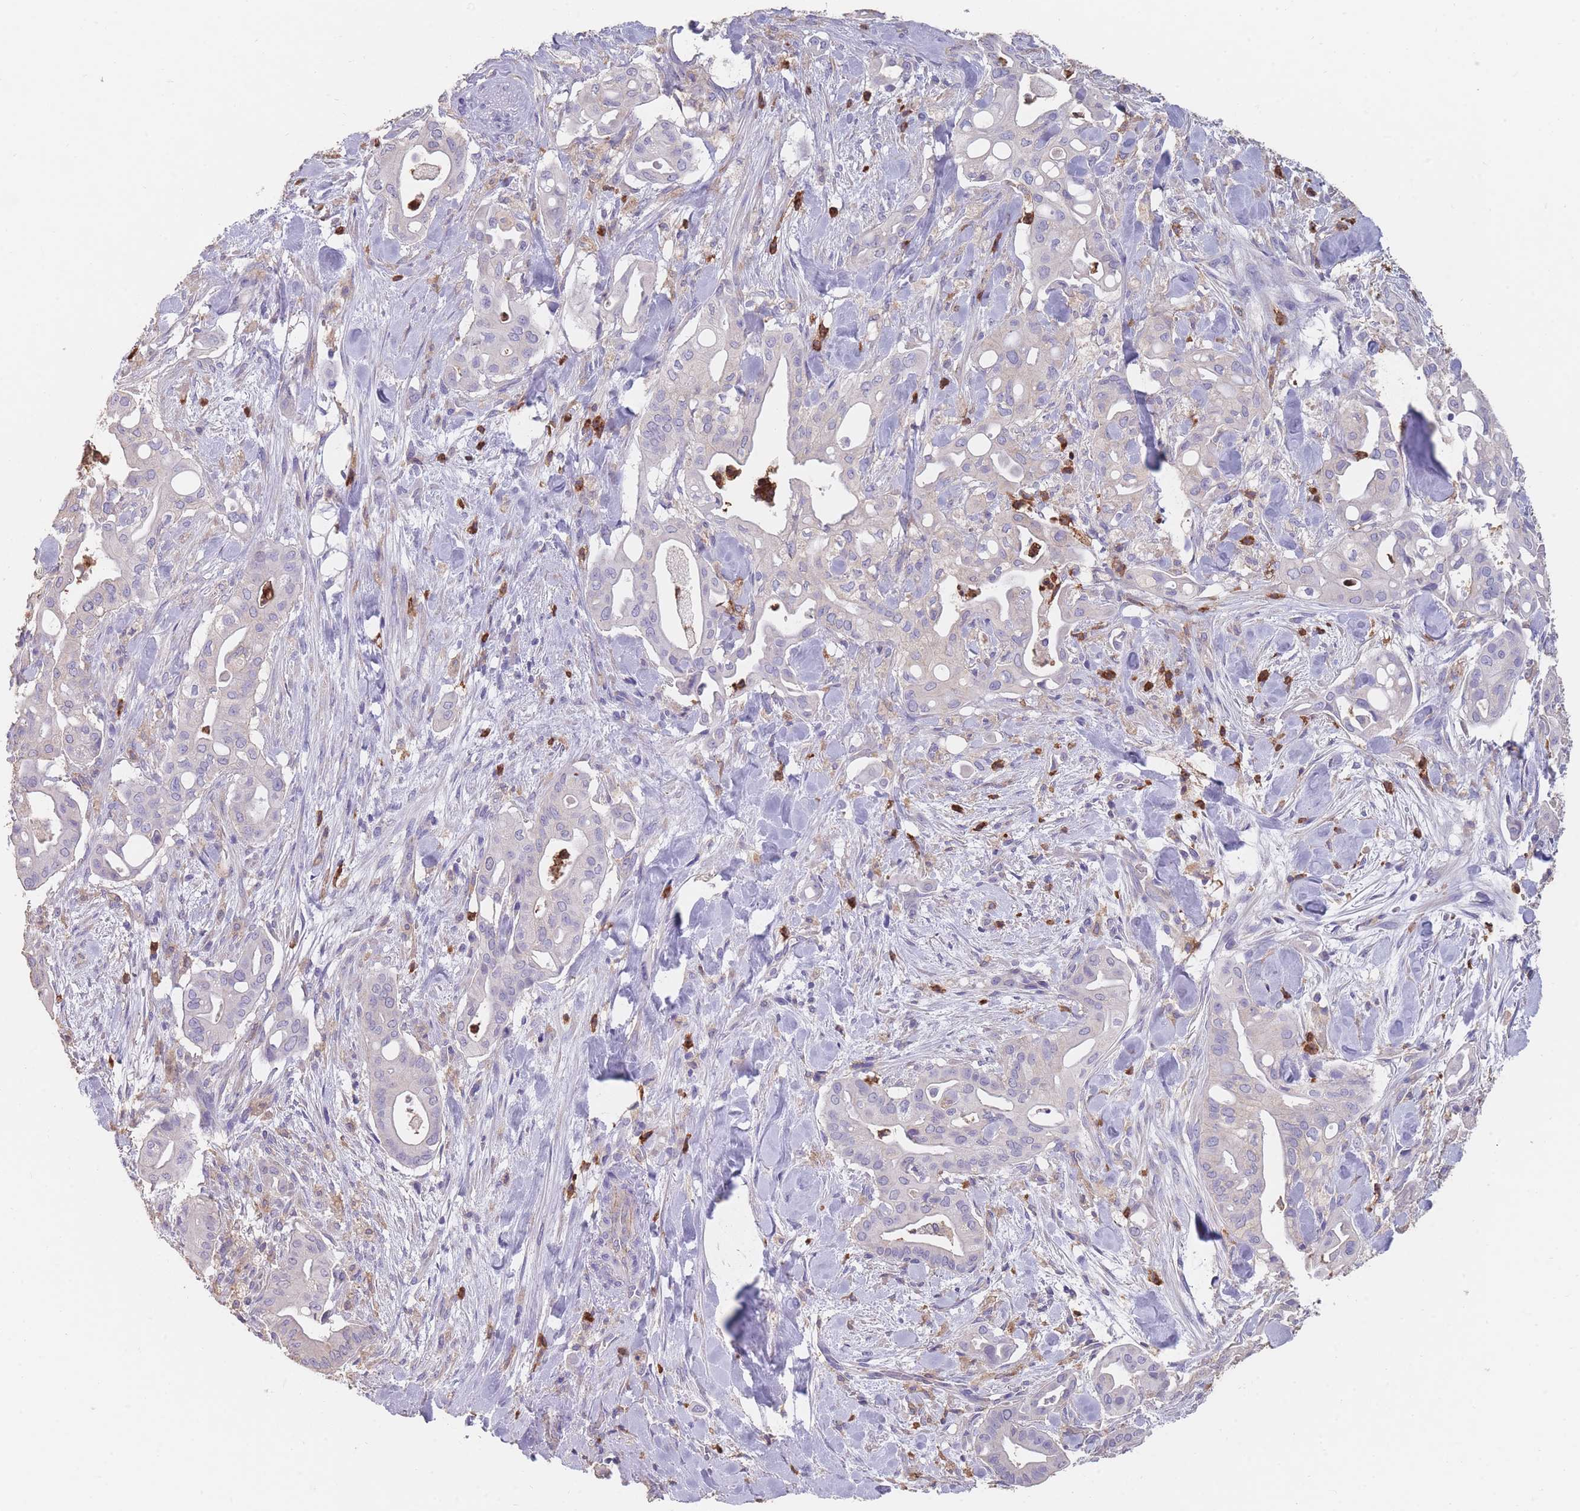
{"staining": {"intensity": "negative", "quantity": "none", "location": "none"}, "tissue": "liver cancer", "cell_type": "Tumor cells", "image_type": "cancer", "snomed": [{"axis": "morphology", "description": "Cholangiocarcinoma"}, {"axis": "topography", "description": "Liver"}], "caption": "A photomicrograph of human cholangiocarcinoma (liver) is negative for staining in tumor cells.", "gene": "CLEC12A", "patient": {"sex": "female", "age": 68}}